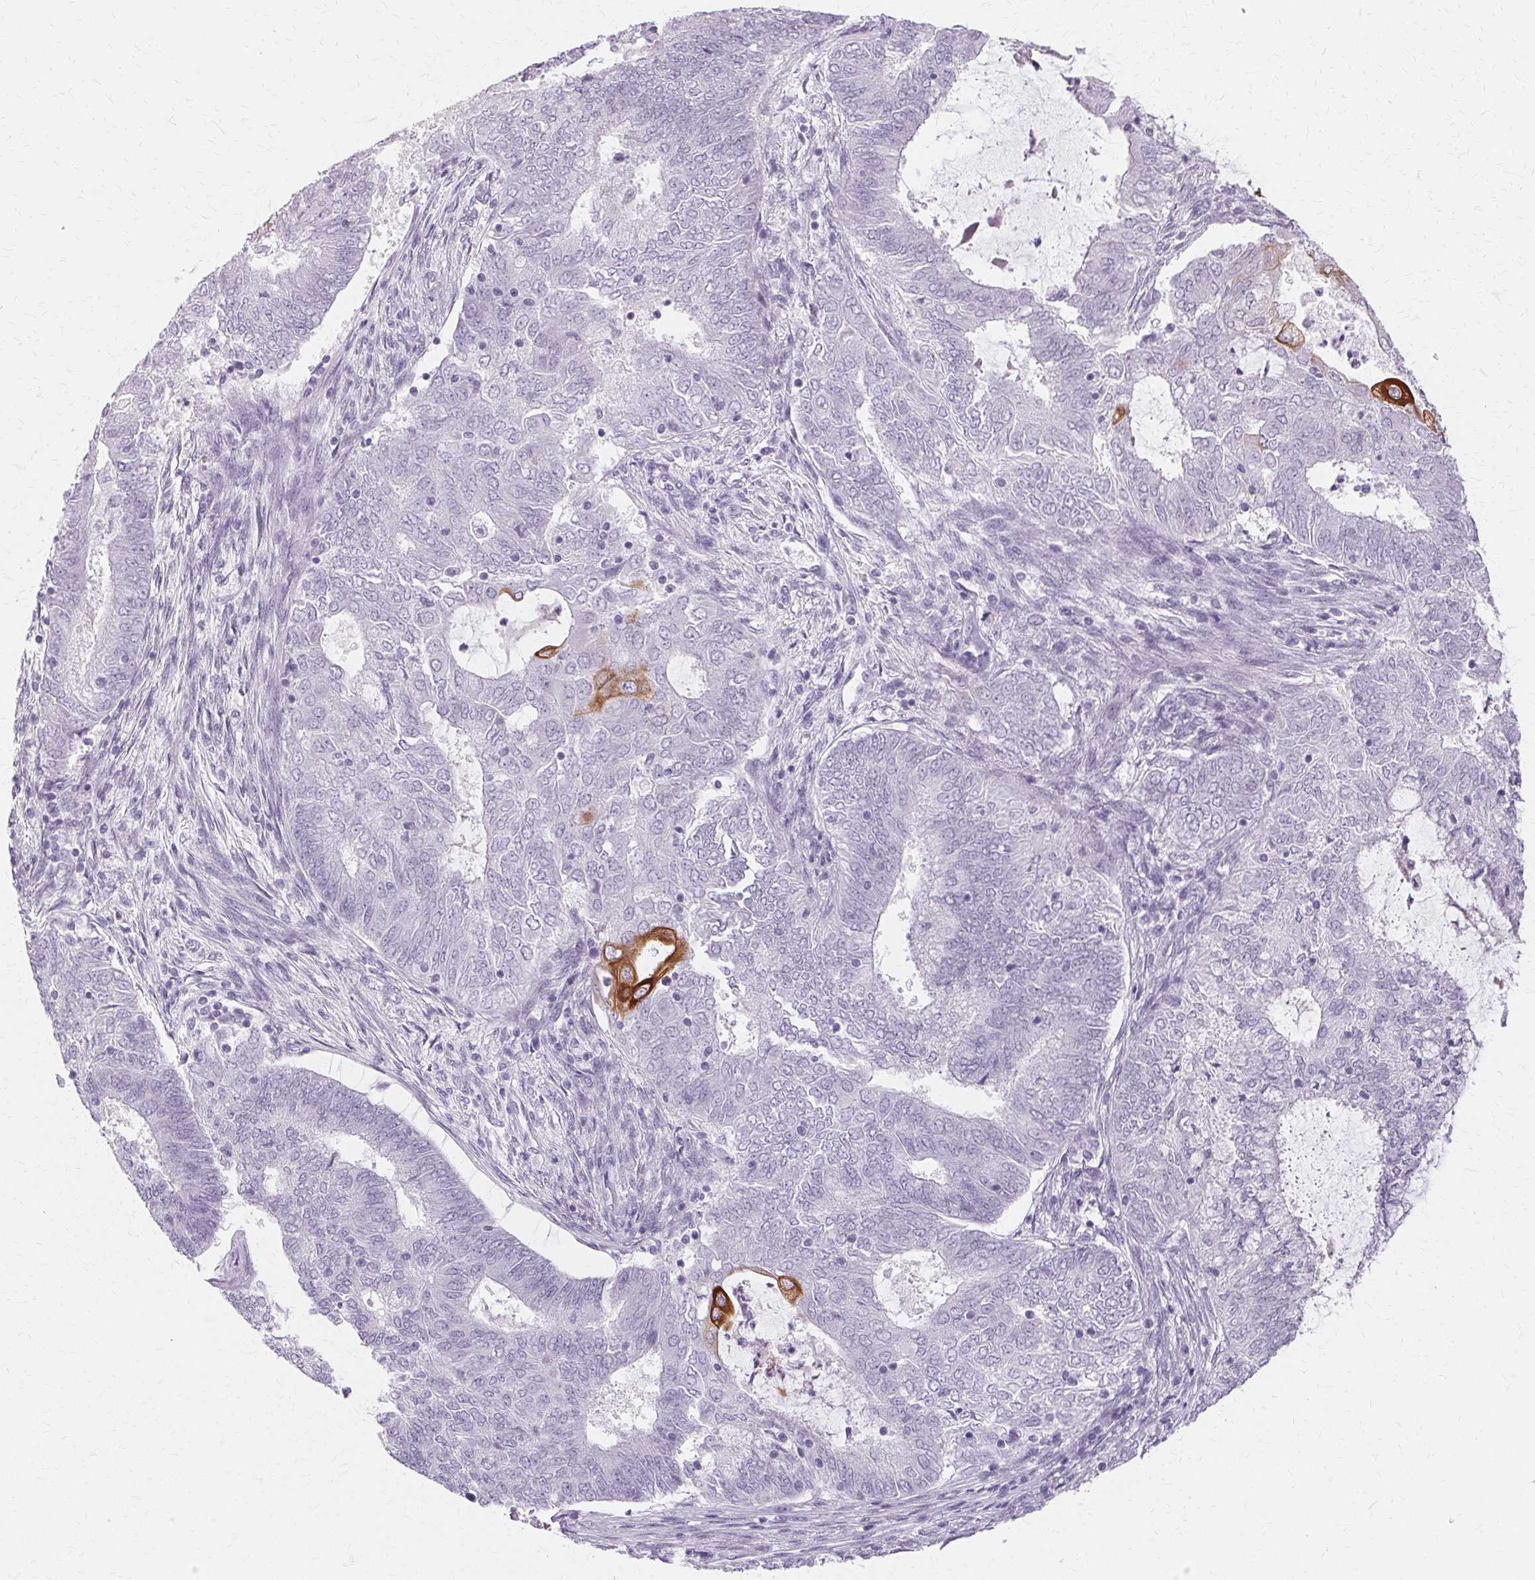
{"staining": {"intensity": "strong", "quantity": "<25%", "location": "cytoplasmic/membranous"}, "tissue": "endometrial cancer", "cell_type": "Tumor cells", "image_type": "cancer", "snomed": [{"axis": "morphology", "description": "Adenocarcinoma, NOS"}, {"axis": "topography", "description": "Endometrium"}], "caption": "Immunohistochemical staining of endometrial adenocarcinoma shows strong cytoplasmic/membranous protein staining in approximately <25% of tumor cells.", "gene": "KRT6C", "patient": {"sex": "female", "age": 62}}